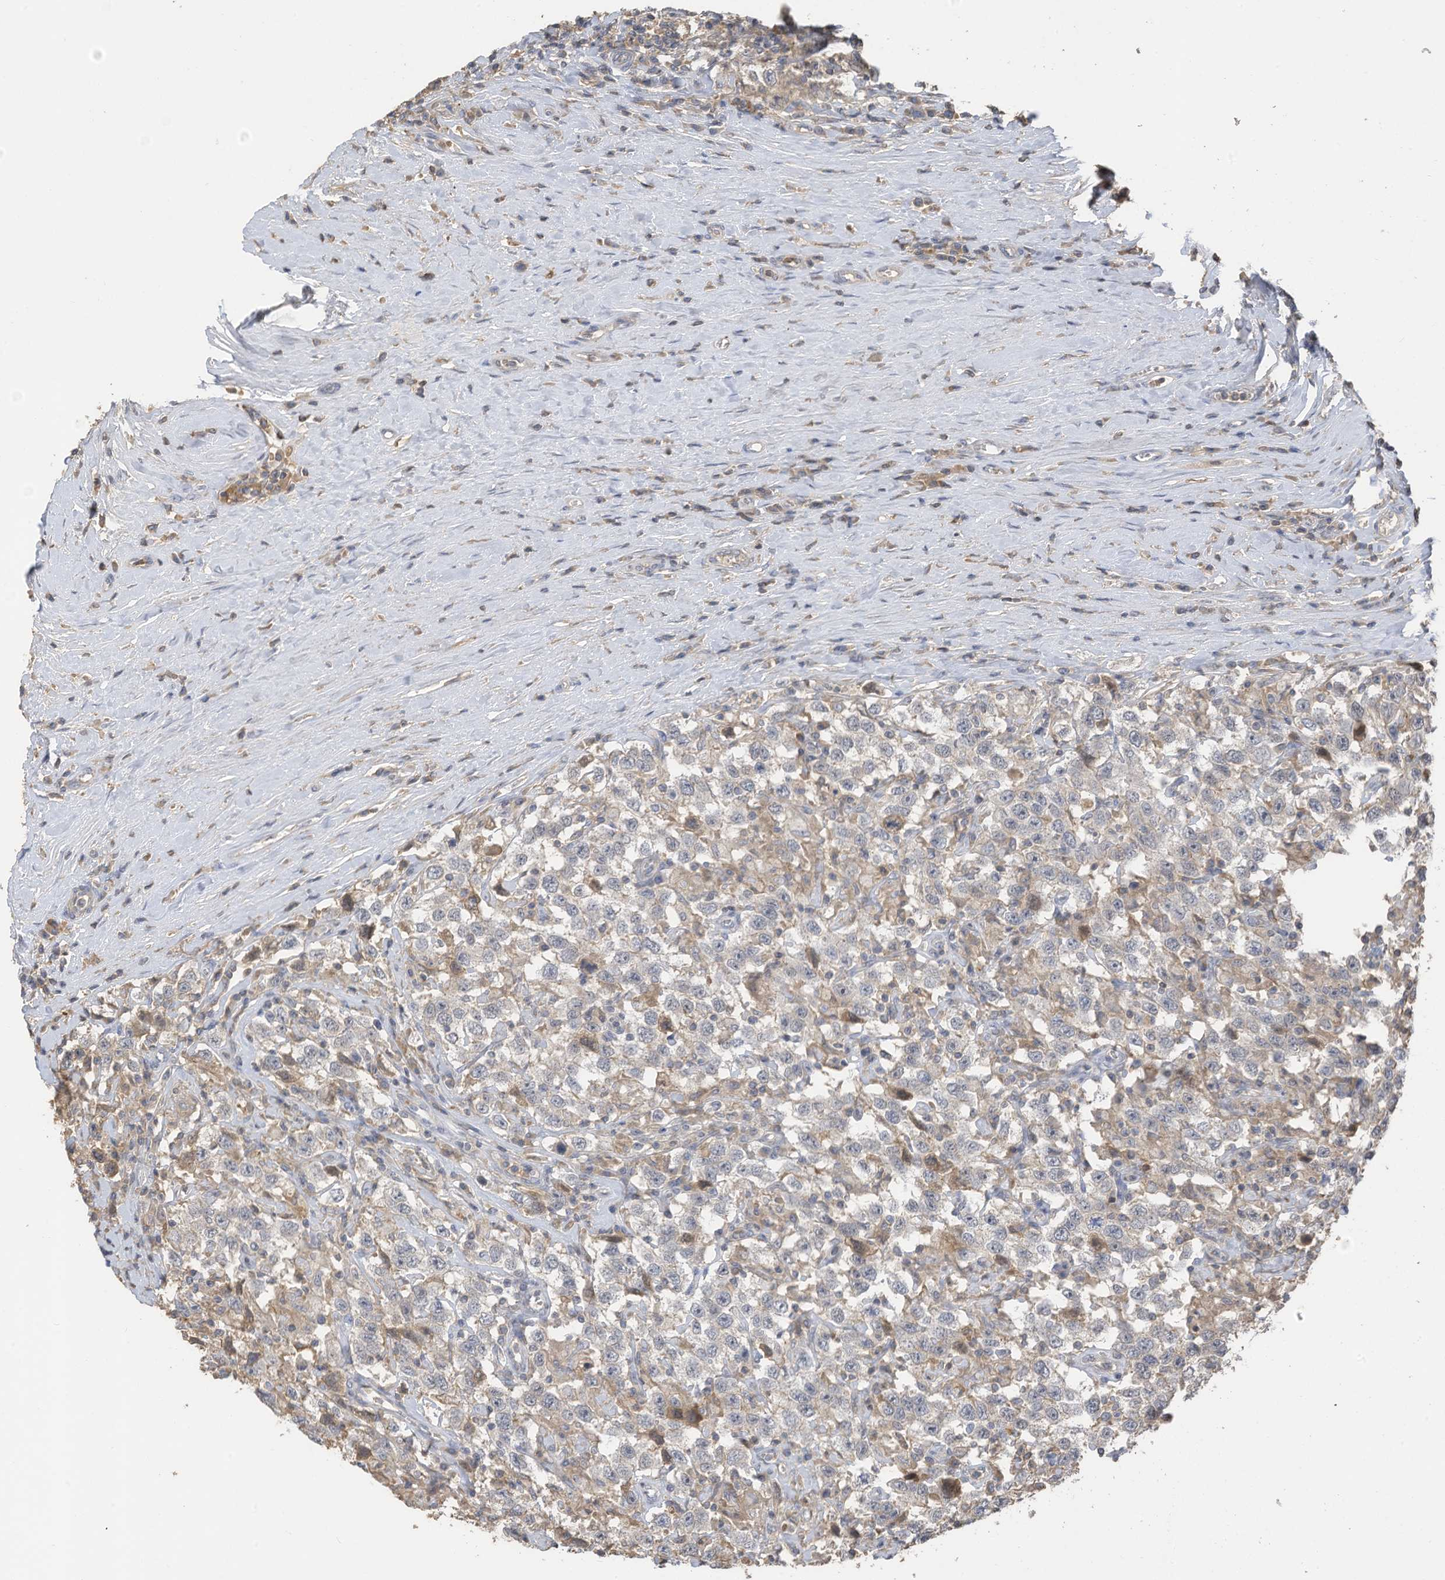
{"staining": {"intensity": "negative", "quantity": "none", "location": "none"}, "tissue": "testis cancer", "cell_type": "Tumor cells", "image_type": "cancer", "snomed": [{"axis": "morphology", "description": "Seminoma, NOS"}, {"axis": "topography", "description": "Testis"}], "caption": "Immunohistochemical staining of human testis cancer displays no significant expression in tumor cells.", "gene": "SLFN14", "patient": {"sex": "male", "age": 41}}